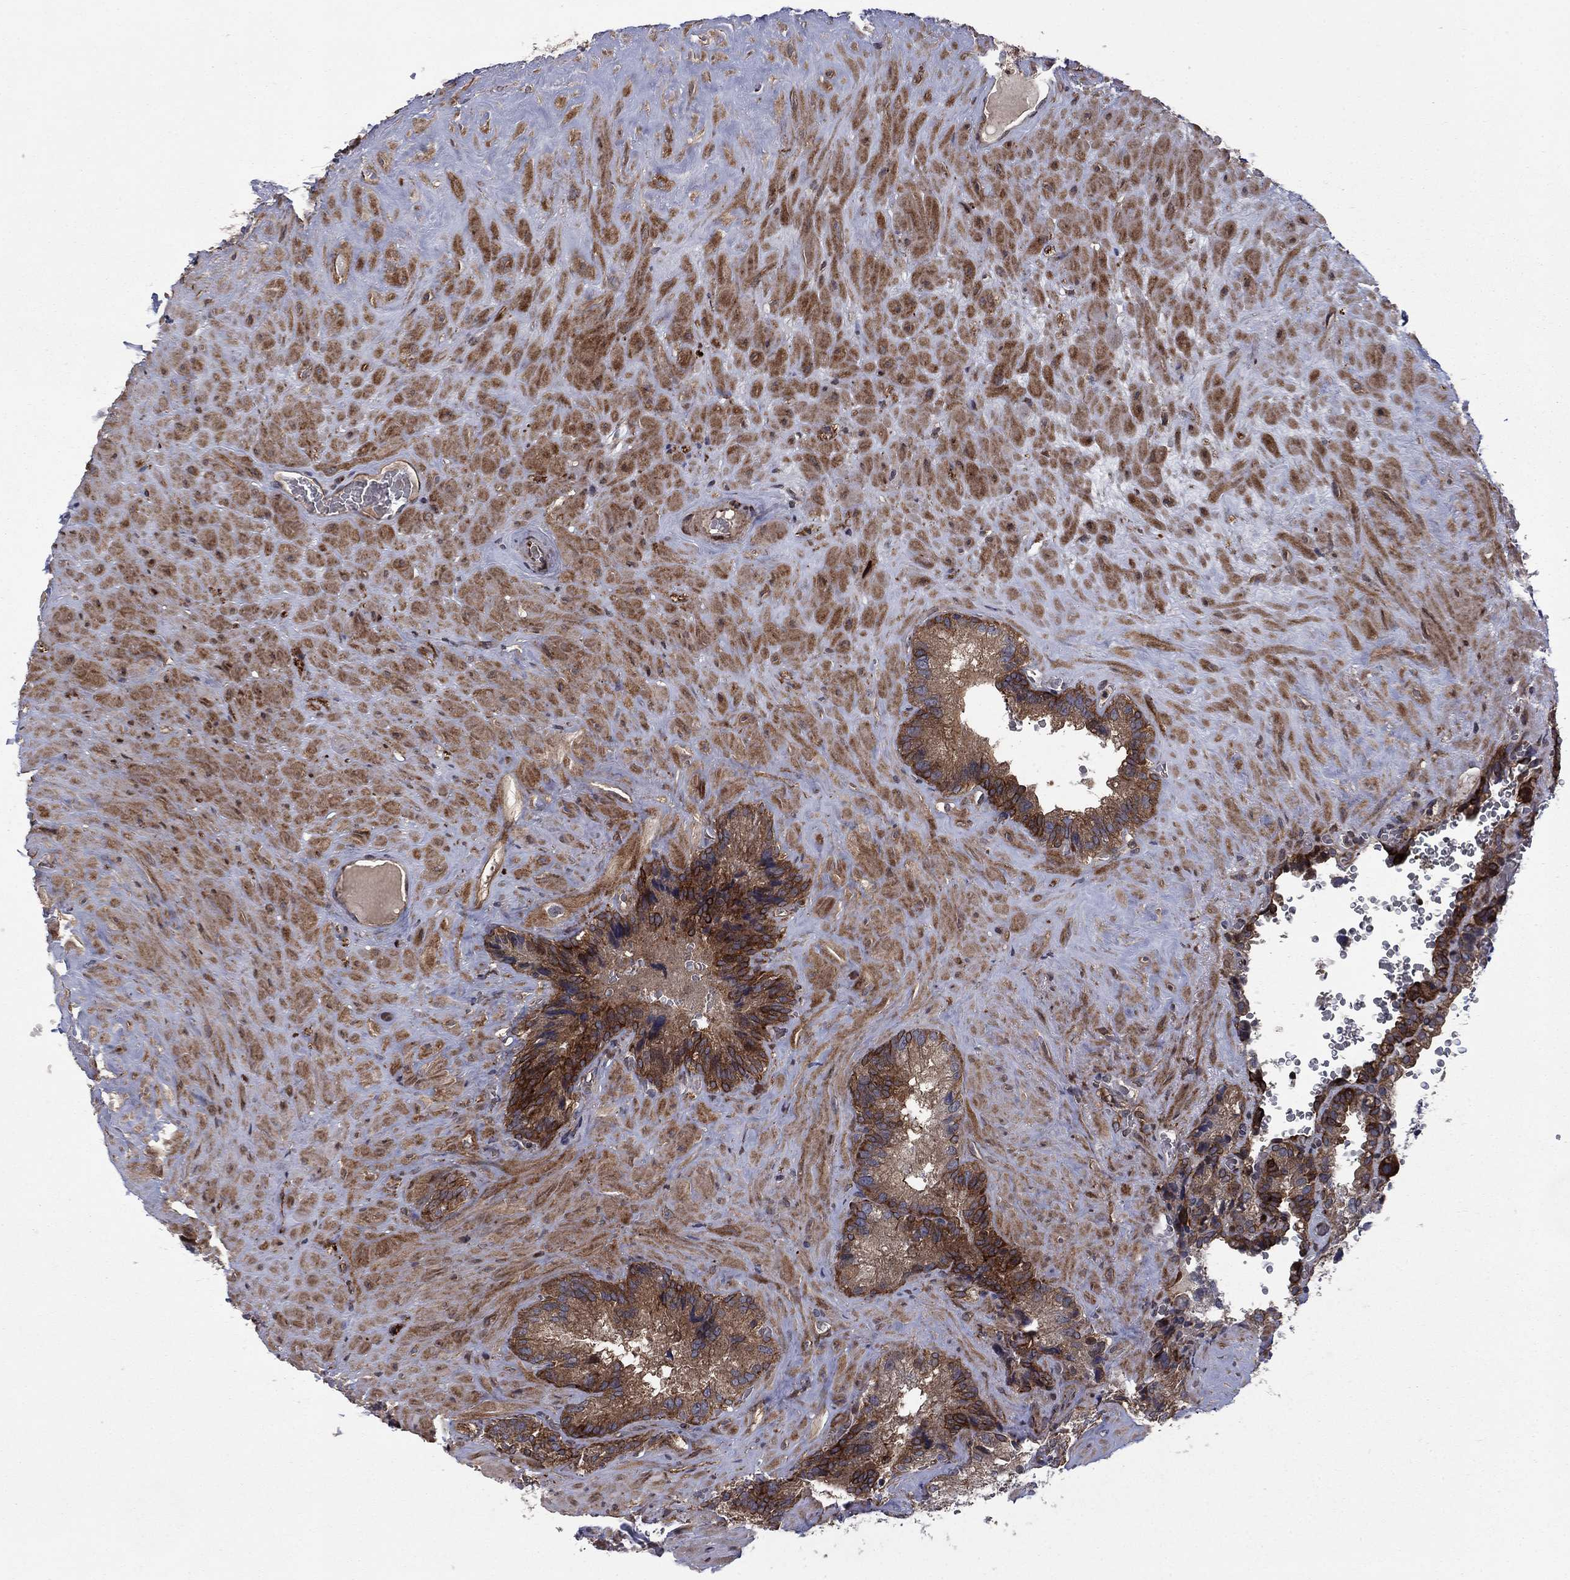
{"staining": {"intensity": "strong", "quantity": "25%-75%", "location": "cytoplasmic/membranous"}, "tissue": "seminal vesicle", "cell_type": "Glandular cells", "image_type": "normal", "snomed": [{"axis": "morphology", "description": "Normal tissue, NOS"}, {"axis": "topography", "description": "Seminal veicle"}], "caption": "Protein staining reveals strong cytoplasmic/membranous positivity in about 25%-75% of glandular cells in unremarkable seminal vesicle.", "gene": "HDAC4", "patient": {"sex": "male", "age": 72}}